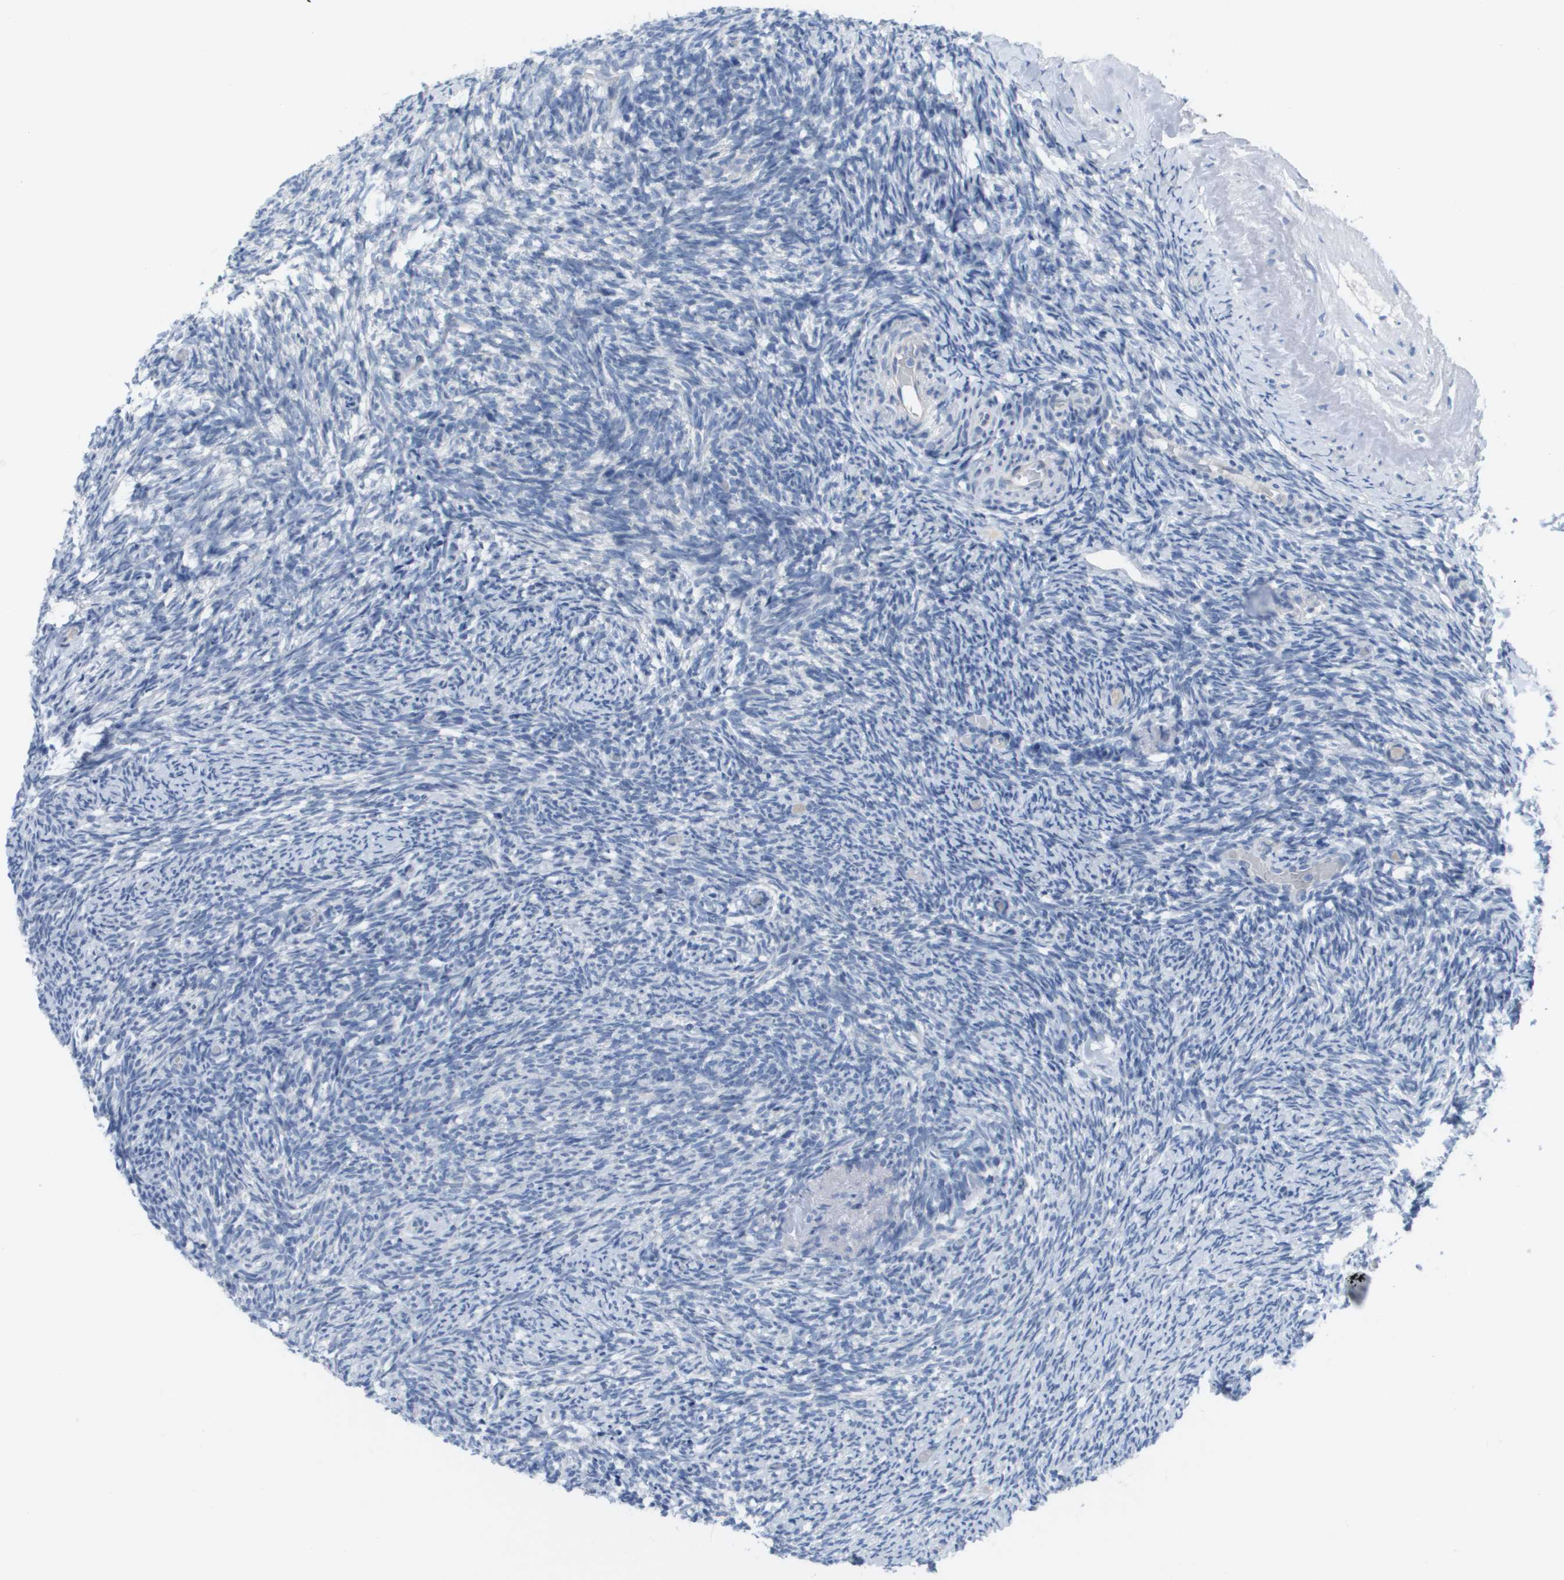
{"staining": {"intensity": "negative", "quantity": "none", "location": "none"}, "tissue": "ovary", "cell_type": "Ovarian stroma cells", "image_type": "normal", "snomed": [{"axis": "morphology", "description": "Normal tissue, NOS"}, {"axis": "topography", "description": "Ovary"}], "caption": "IHC histopathology image of unremarkable human ovary stained for a protein (brown), which shows no expression in ovarian stroma cells. Brightfield microscopy of immunohistochemistry (IHC) stained with DAB (brown) and hematoxylin (blue), captured at high magnification.", "gene": "PDE4A", "patient": {"sex": "female", "age": 60}}